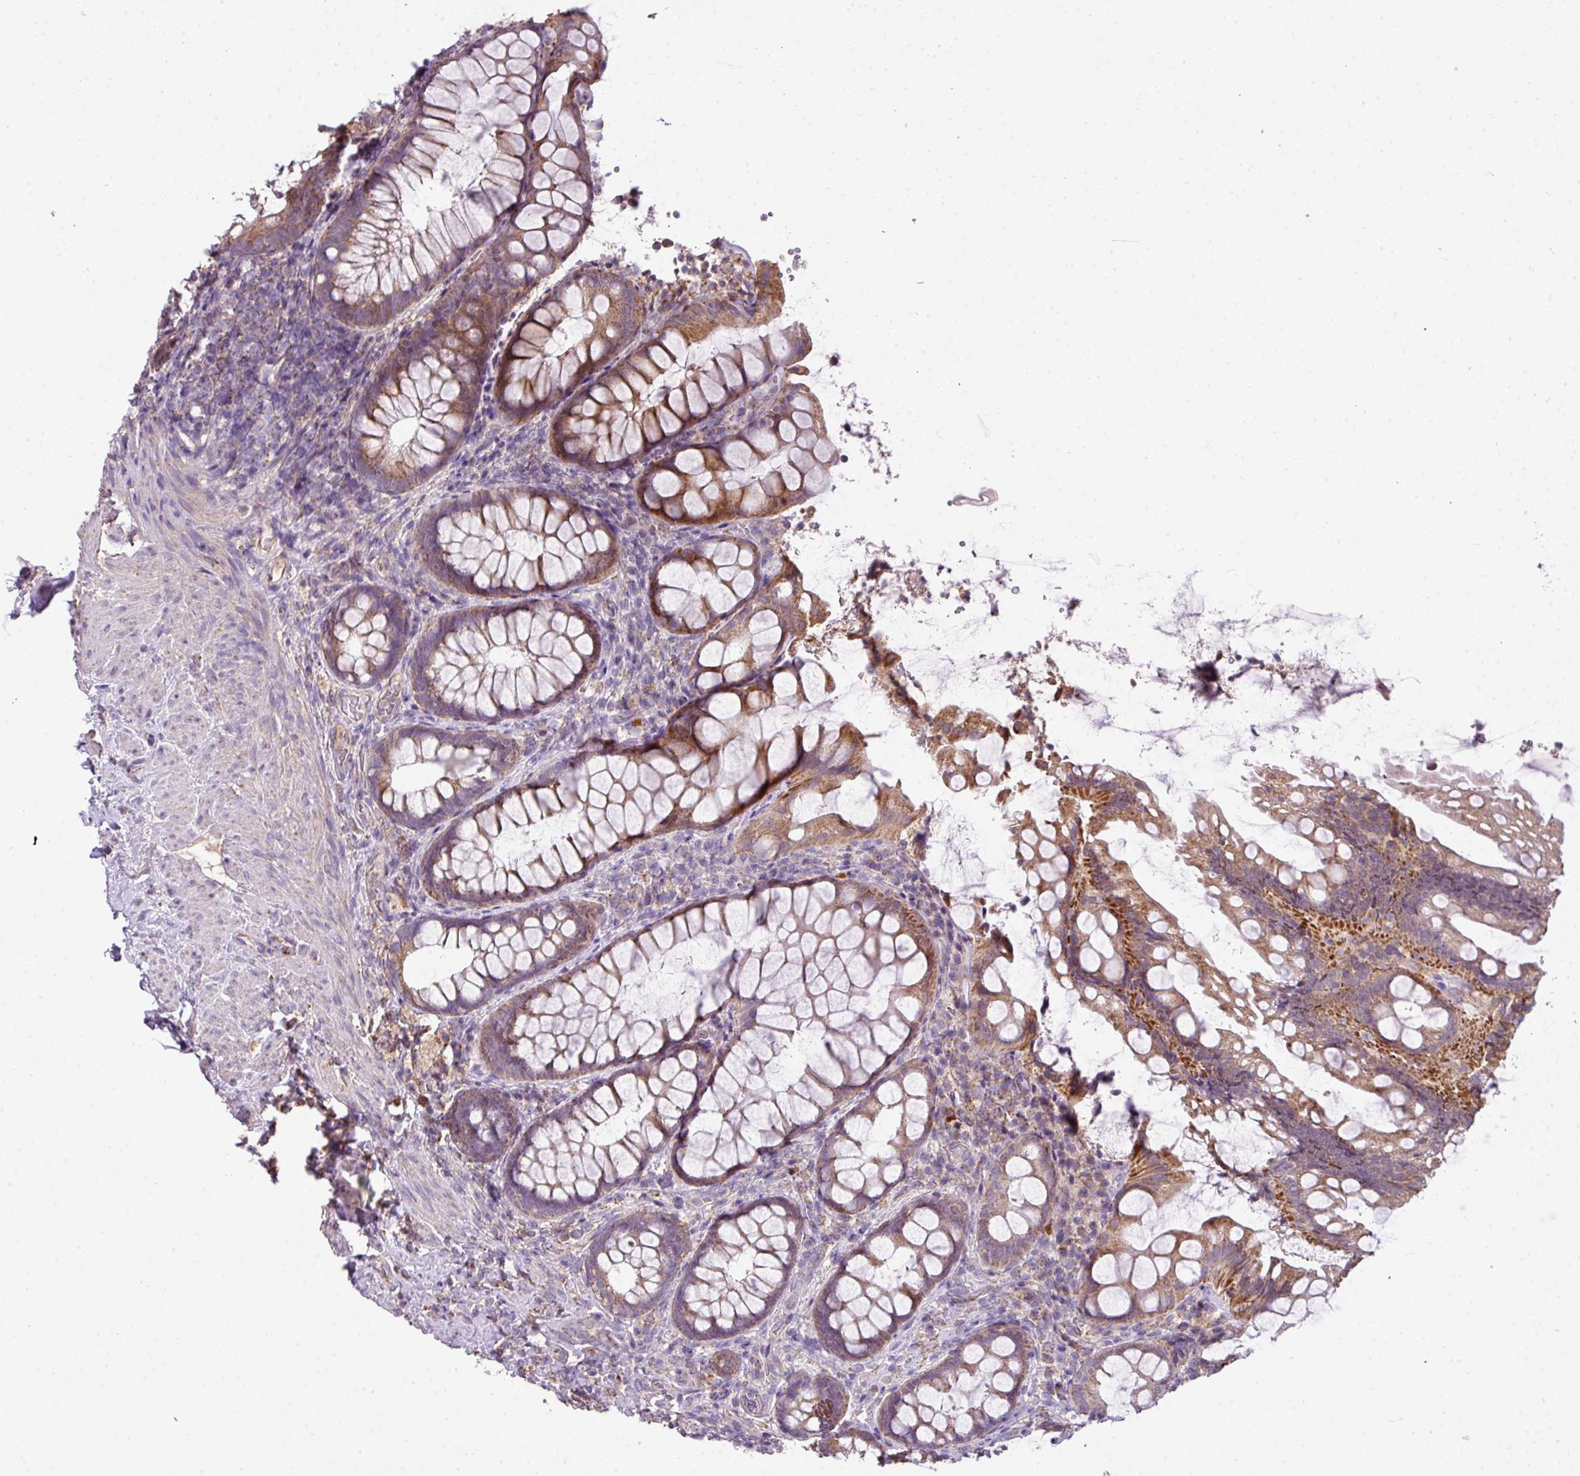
{"staining": {"intensity": "moderate", "quantity": ">75%", "location": "cytoplasmic/membranous"}, "tissue": "rectum", "cell_type": "Glandular cells", "image_type": "normal", "snomed": [{"axis": "morphology", "description": "Normal tissue, NOS"}, {"axis": "topography", "description": "Rectum"}, {"axis": "topography", "description": "Peripheral nerve tissue"}], "caption": "There is medium levels of moderate cytoplasmic/membranous positivity in glandular cells of unremarkable rectum, as demonstrated by immunohistochemical staining (brown color).", "gene": "PALS2", "patient": {"sex": "female", "age": 69}}